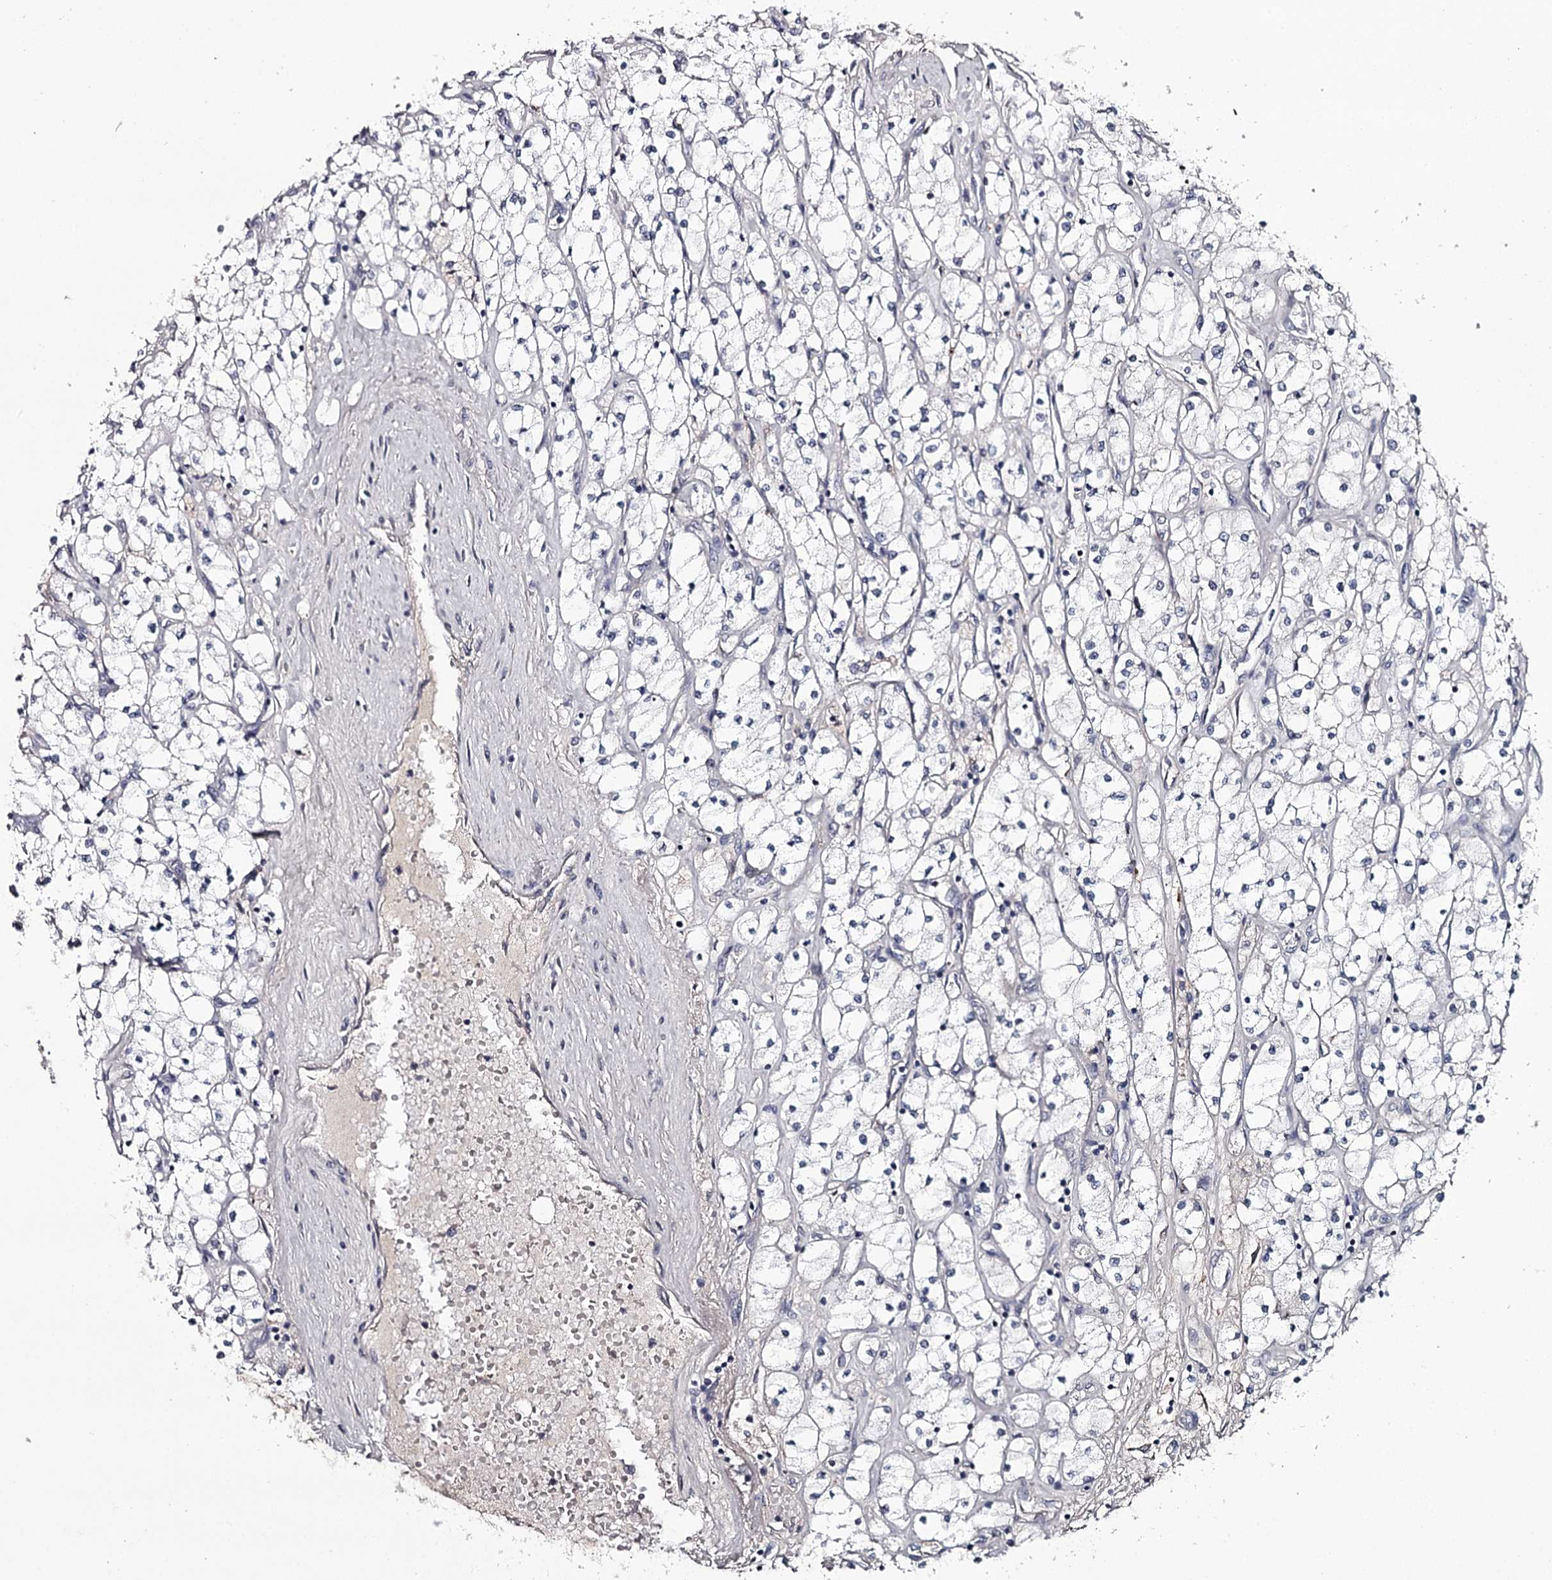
{"staining": {"intensity": "negative", "quantity": "none", "location": "none"}, "tissue": "renal cancer", "cell_type": "Tumor cells", "image_type": "cancer", "snomed": [{"axis": "morphology", "description": "Adenocarcinoma, NOS"}, {"axis": "topography", "description": "Kidney"}], "caption": "High magnification brightfield microscopy of renal cancer (adenocarcinoma) stained with DAB (3,3'-diaminobenzidine) (brown) and counterstained with hematoxylin (blue): tumor cells show no significant staining.", "gene": "FDXACB1", "patient": {"sex": "male", "age": 80}}